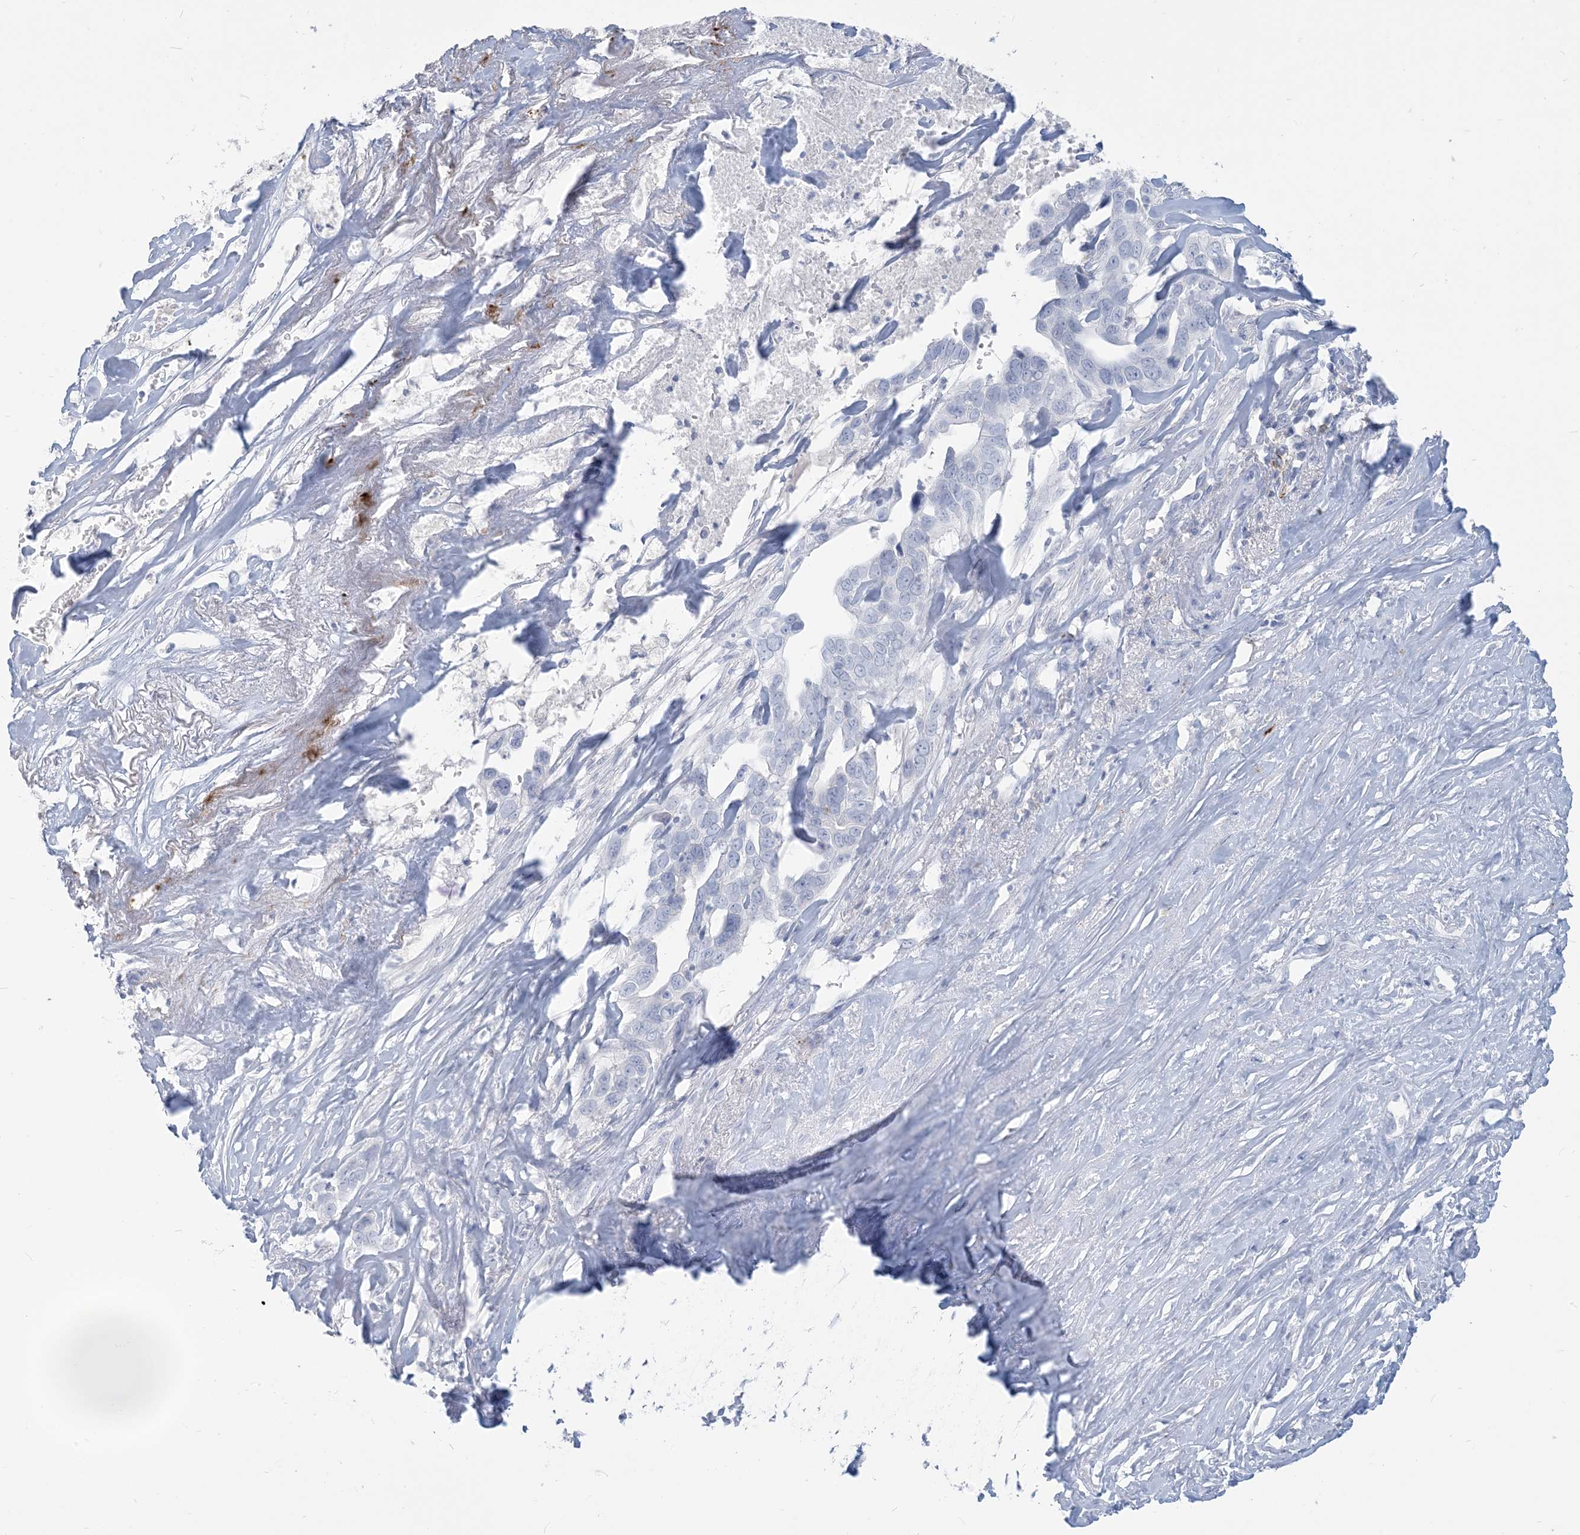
{"staining": {"intensity": "negative", "quantity": "none", "location": "none"}, "tissue": "liver cancer", "cell_type": "Tumor cells", "image_type": "cancer", "snomed": [{"axis": "morphology", "description": "Cholangiocarcinoma"}, {"axis": "topography", "description": "Liver"}], "caption": "Protein analysis of liver cancer reveals no significant positivity in tumor cells.", "gene": "HLA-DRB1", "patient": {"sex": "female", "age": 79}}